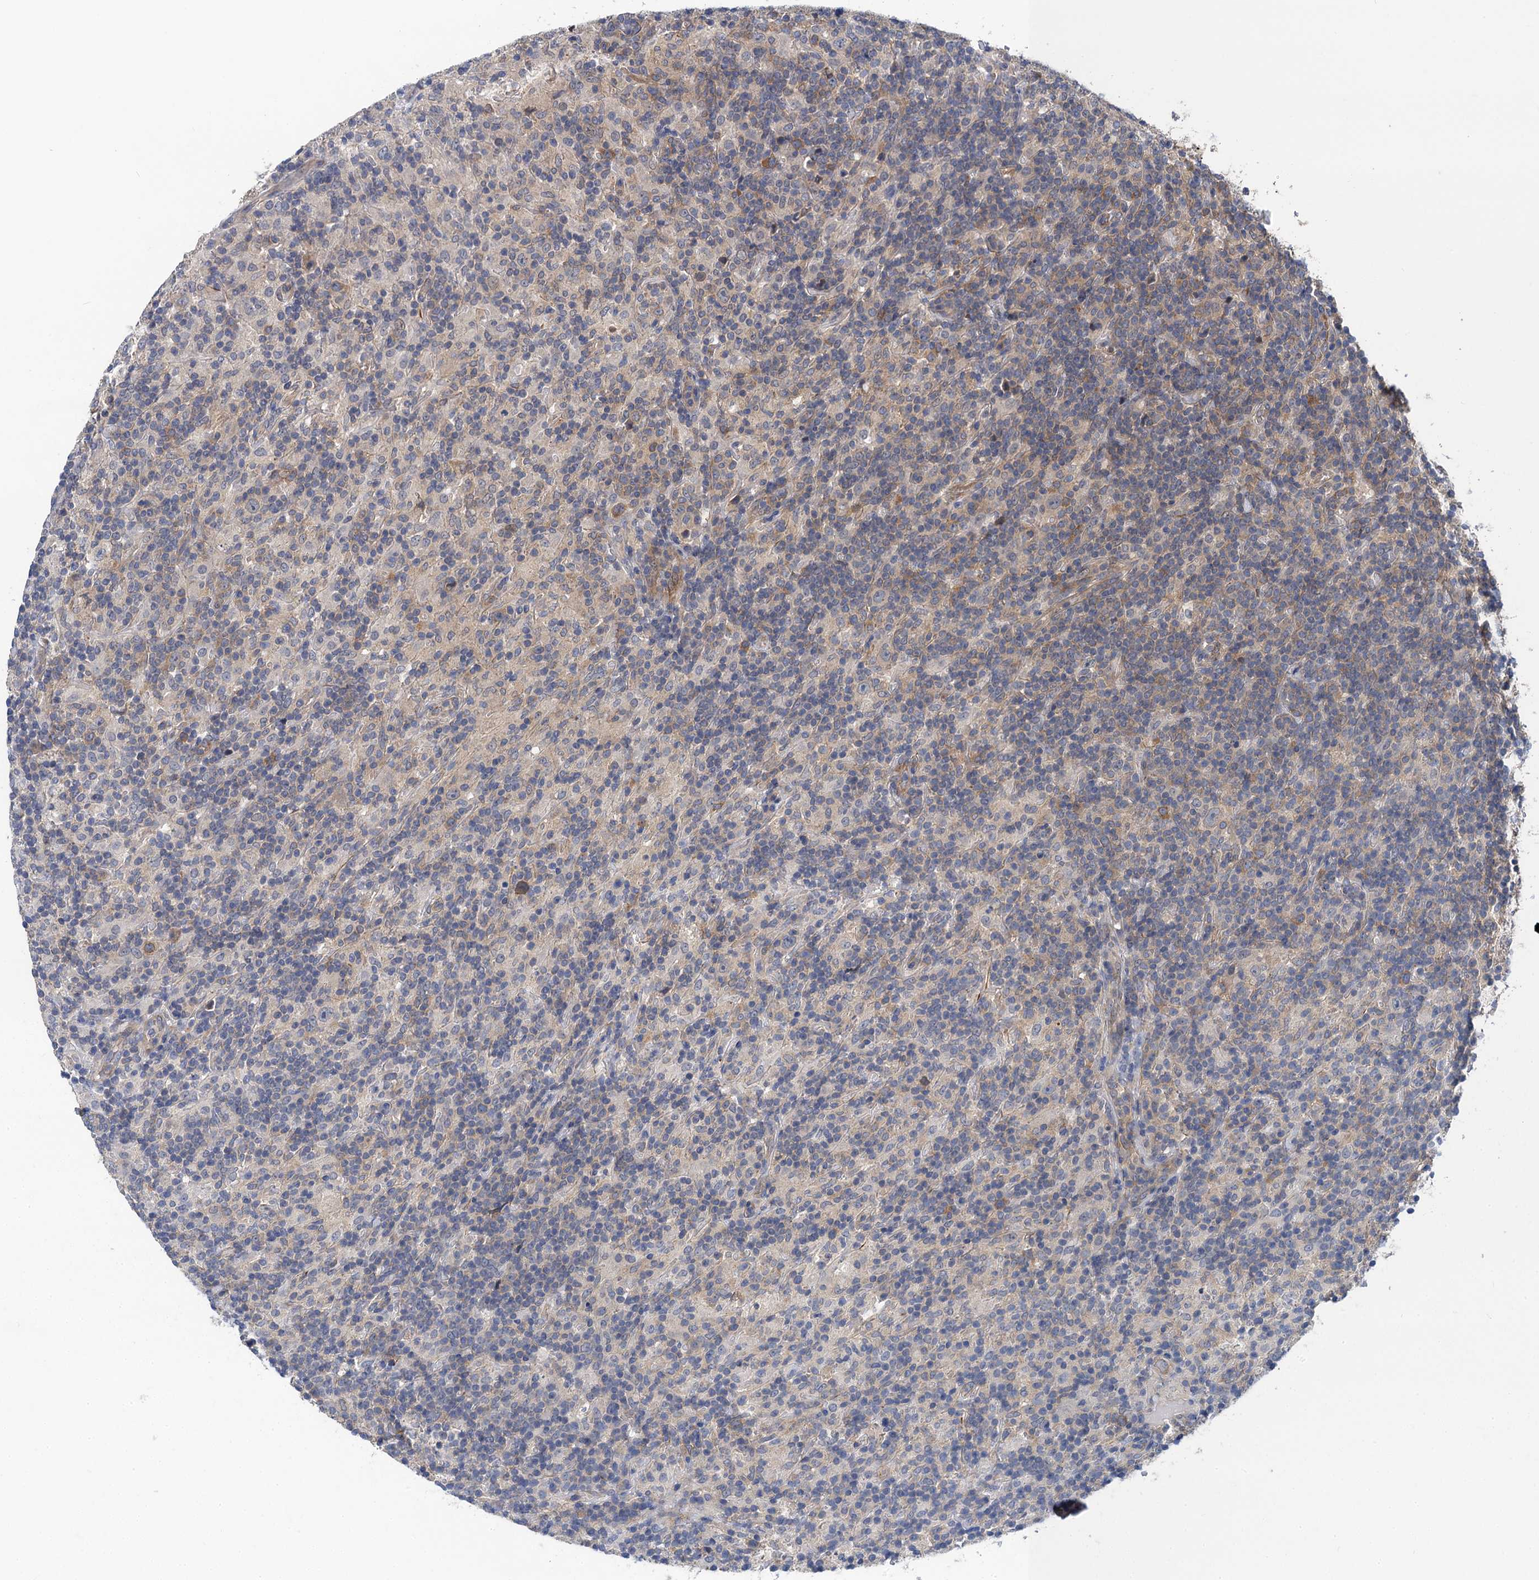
{"staining": {"intensity": "weak", "quantity": "<25%", "location": "cytoplasmic/membranous"}, "tissue": "lymphoma", "cell_type": "Tumor cells", "image_type": "cancer", "snomed": [{"axis": "morphology", "description": "Hodgkin's disease, NOS"}, {"axis": "topography", "description": "Lymph node"}], "caption": "Immunohistochemical staining of lymphoma shows no significant staining in tumor cells.", "gene": "PJA2", "patient": {"sex": "male", "age": 70}}